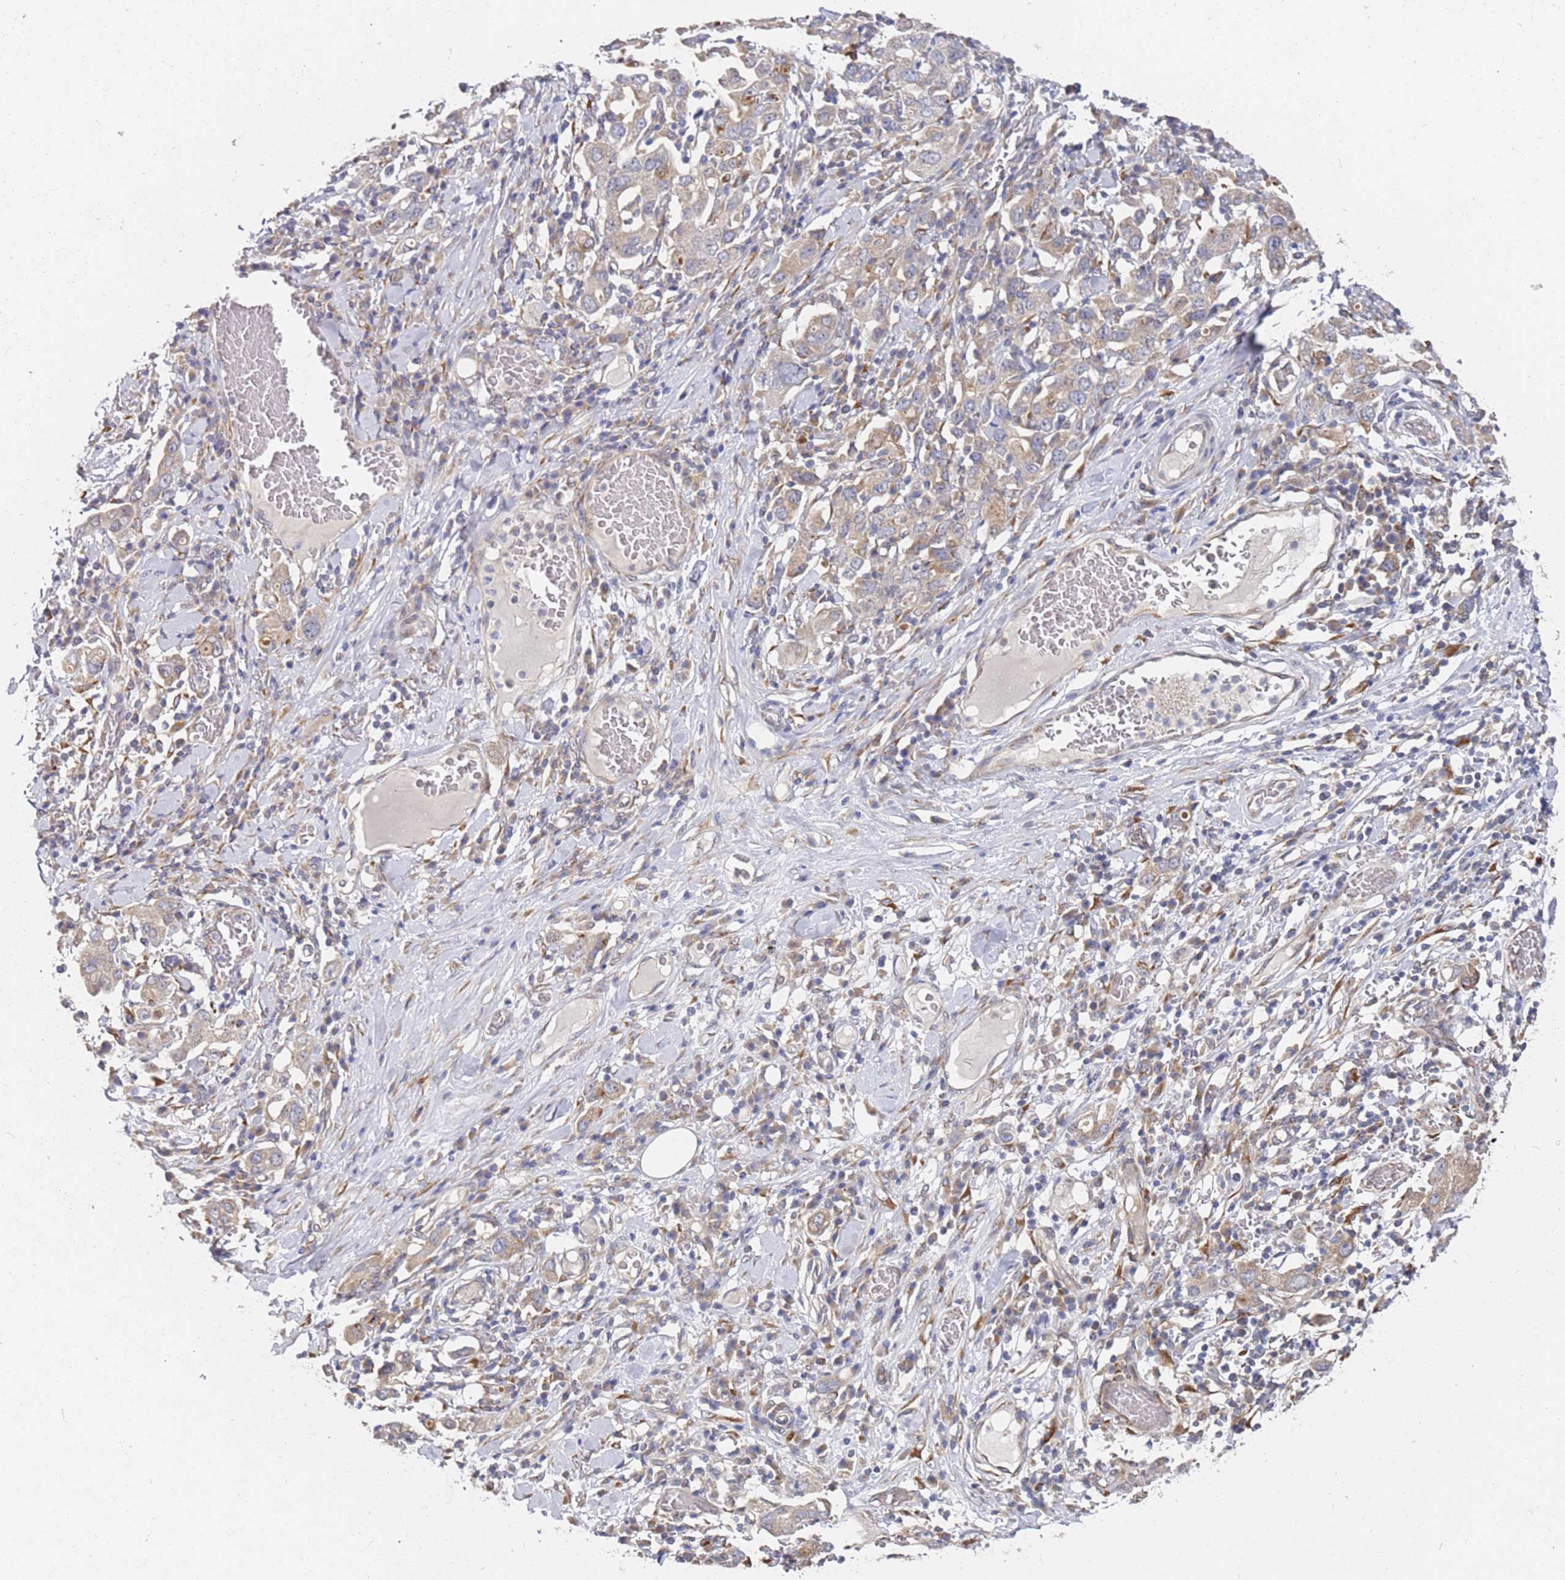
{"staining": {"intensity": "weak", "quantity": "25%-75%", "location": "cytoplasmic/membranous"}, "tissue": "stomach cancer", "cell_type": "Tumor cells", "image_type": "cancer", "snomed": [{"axis": "morphology", "description": "Adenocarcinoma, NOS"}, {"axis": "topography", "description": "Stomach, upper"}], "caption": "Immunohistochemical staining of stomach adenocarcinoma demonstrates low levels of weak cytoplasmic/membranous expression in approximately 25%-75% of tumor cells. Using DAB (3,3'-diaminobenzidine) (brown) and hematoxylin (blue) stains, captured at high magnification using brightfield microscopy.", "gene": "VRK2", "patient": {"sex": "male", "age": 62}}